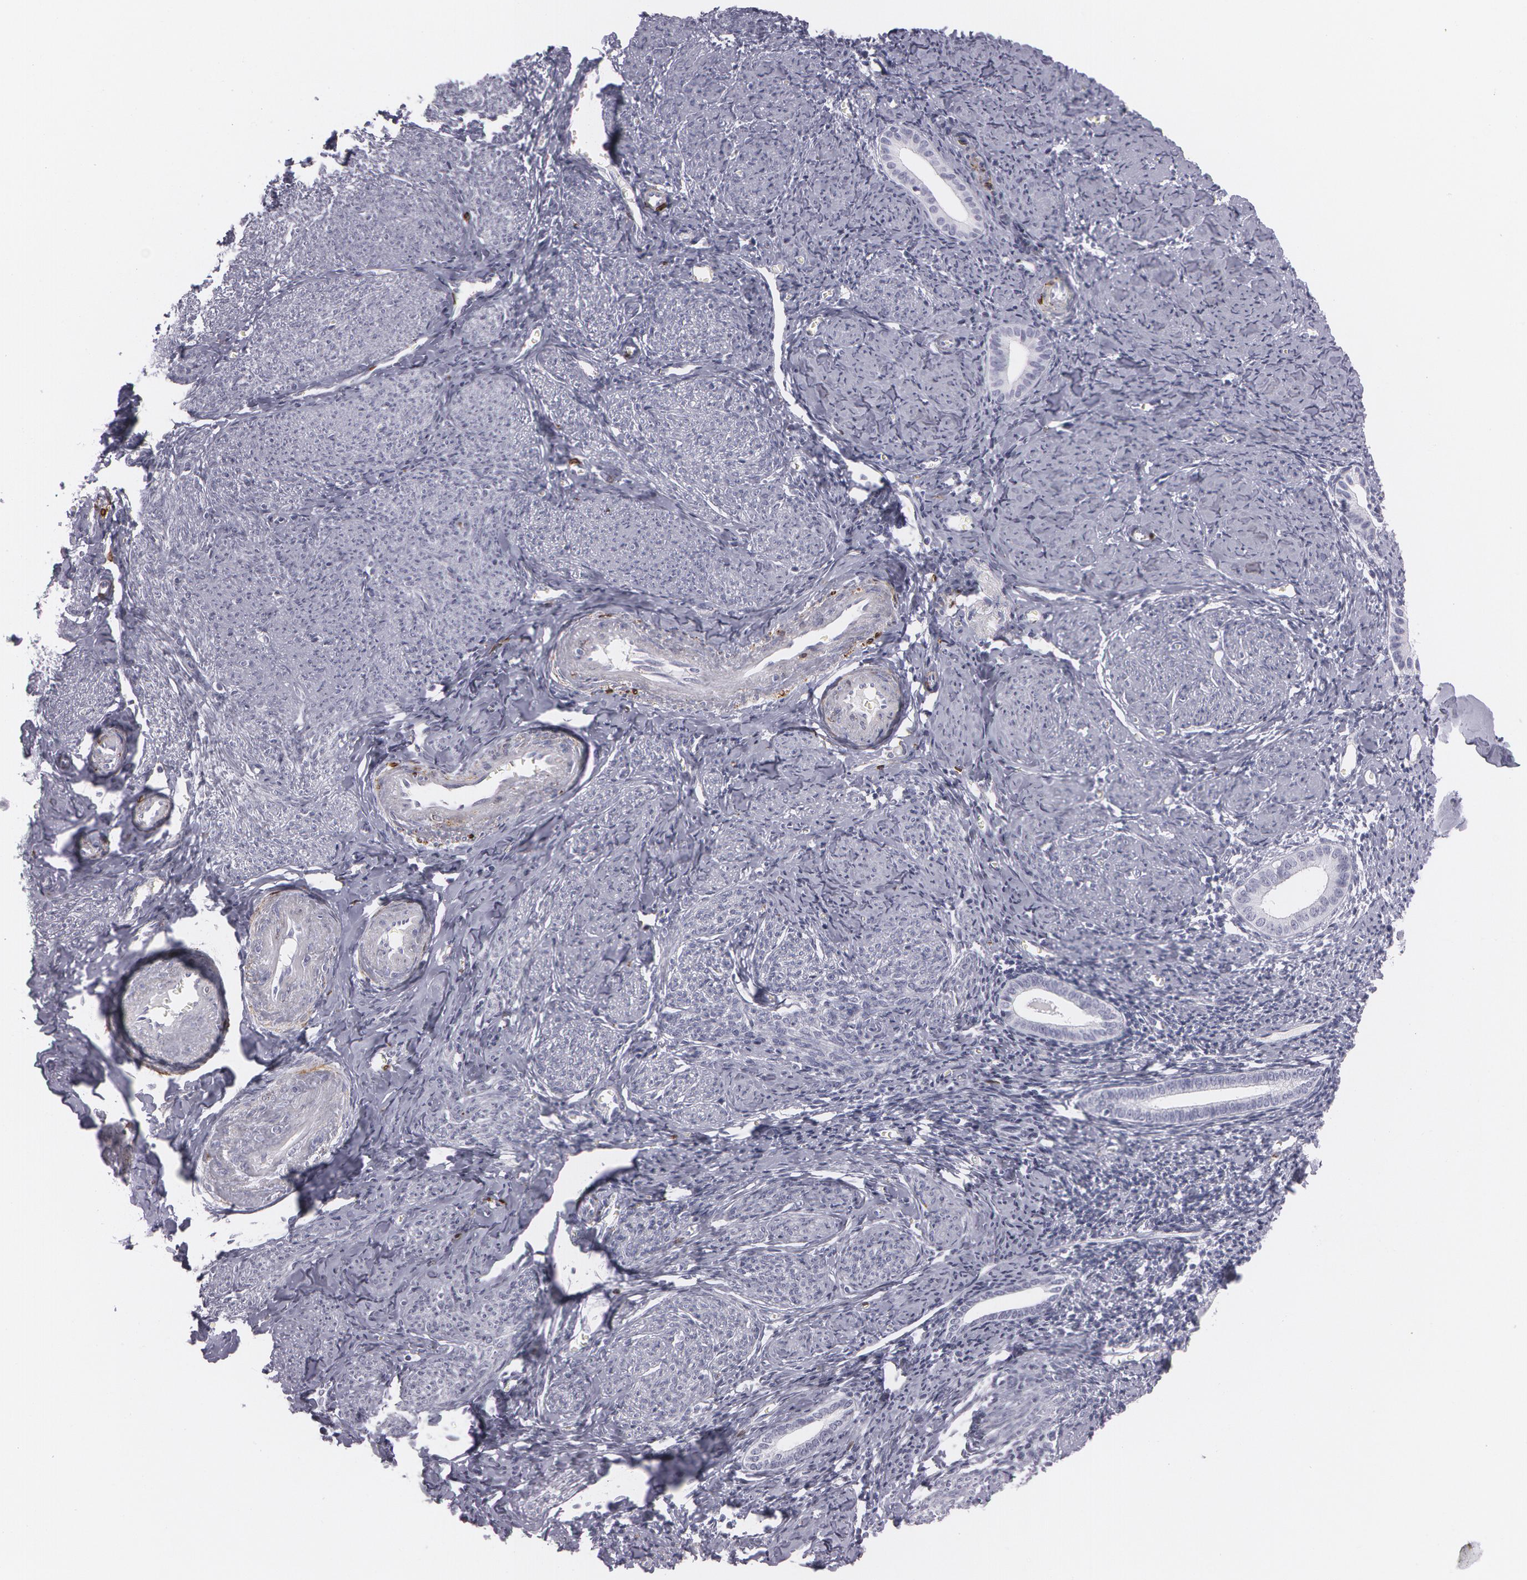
{"staining": {"intensity": "moderate", "quantity": "<25%", "location": "cytoplasmic/membranous"}, "tissue": "endometrium", "cell_type": "Cells in endometrial stroma", "image_type": "normal", "snomed": [{"axis": "morphology", "description": "Normal tissue, NOS"}, {"axis": "morphology", "description": "Neoplasm, benign, NOS"}, {"axis": "topography", "description": "Uterus"}], "caption": "Protein expression analysis of benign human endometrium reveals moderate cytoplasmic/membranous staining in approximately <25% of cells in endometrial stroma. Immunohistochemistry stains the protein of interest in brown and the nuclei are stained blue.", "gene": "SNCG", "patient": {"sex": "female", "age": 55}}